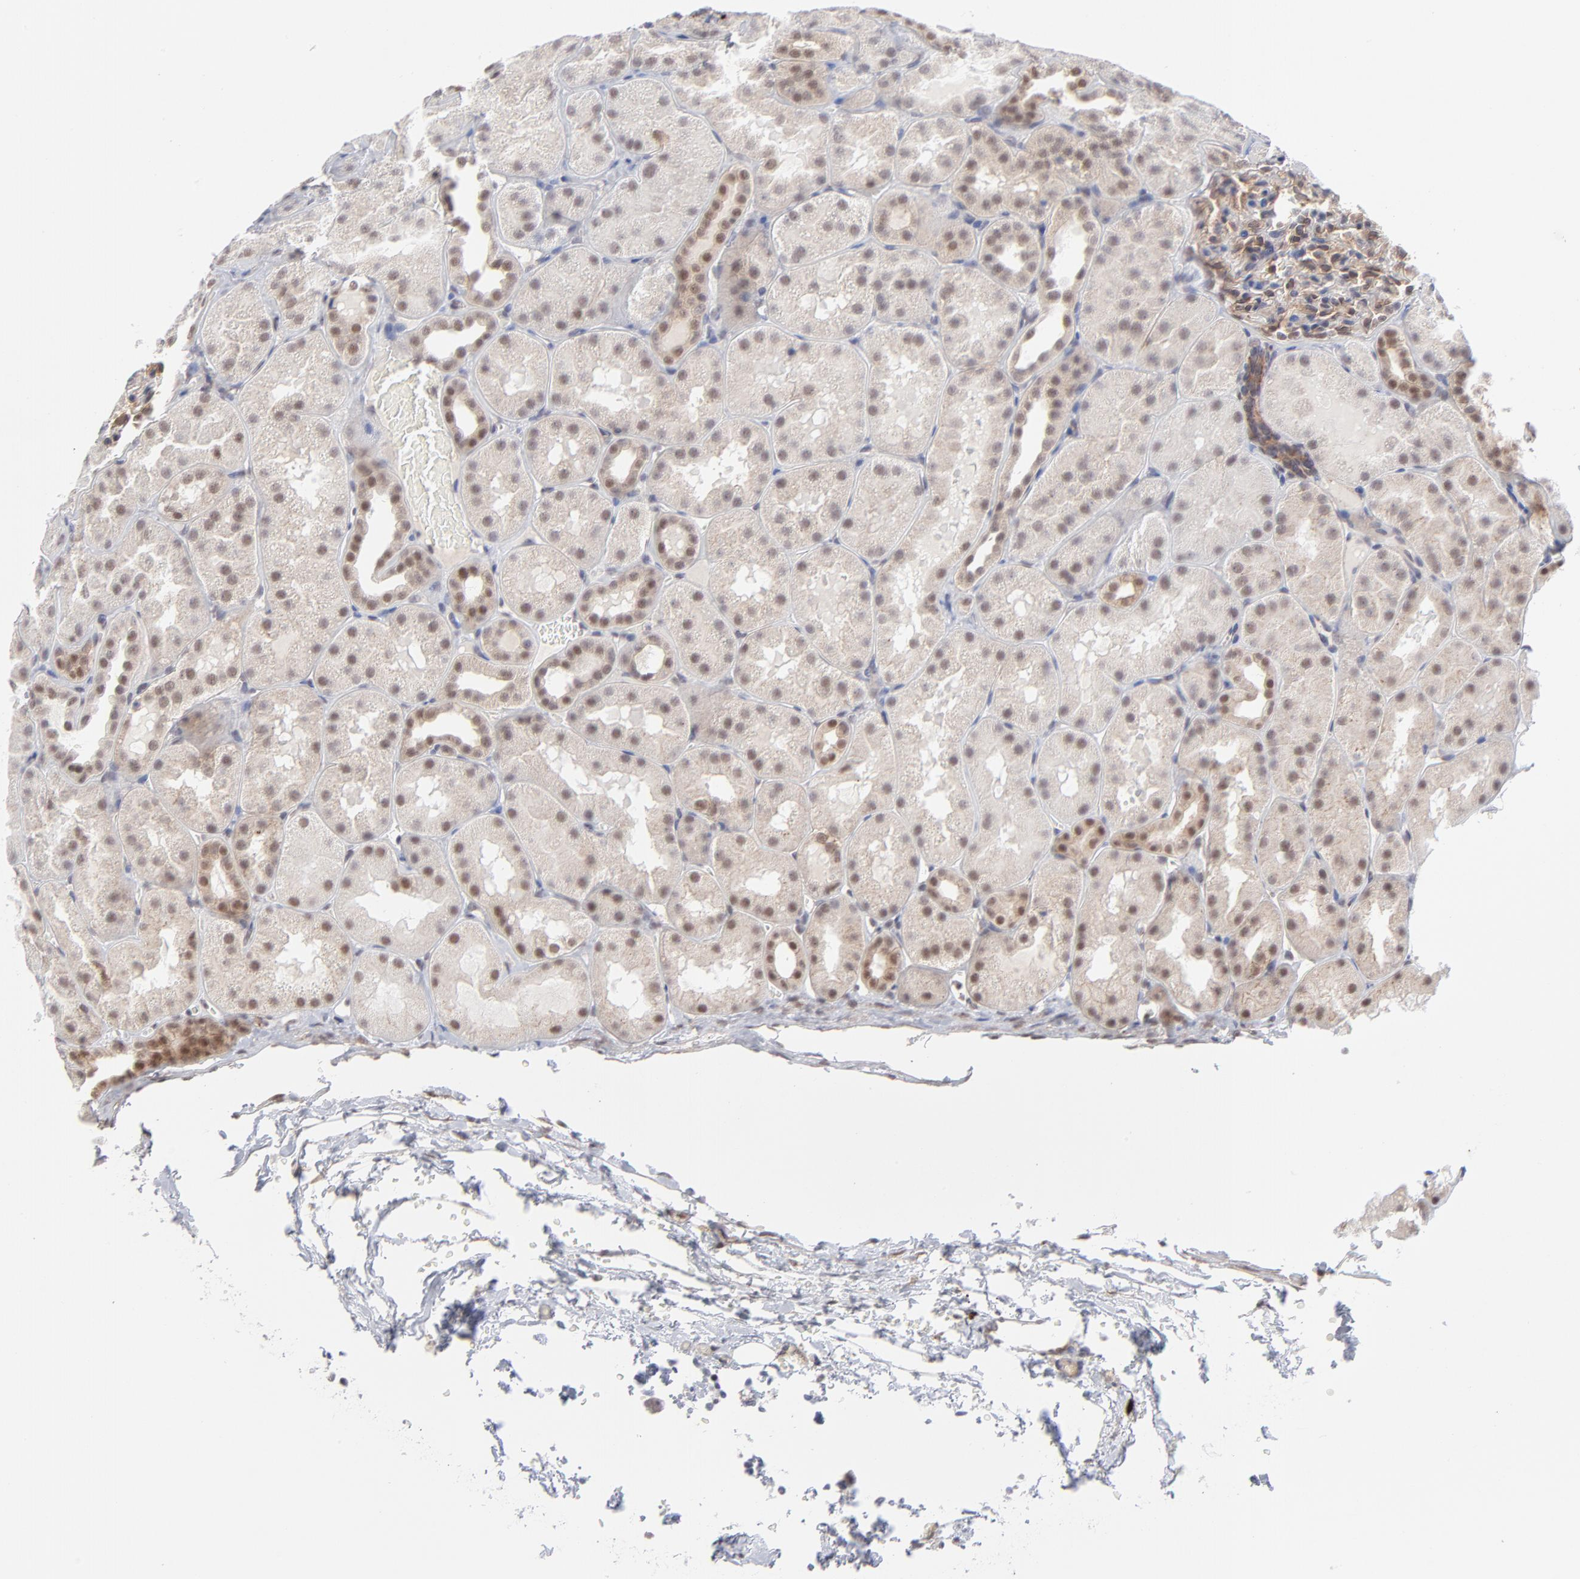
{"staining": {"intensity": "weak", "quantity": "<25%", "location": "nuclear"}, "tissue": "kidney", "cell_type": "Cells in glomeruli", "image_type": "normal", "snomed": [{"axis": "morphology", "description": "Normal tissue, NOS"}, {"axis": "topography", "description": "Kidney"}], "caption": "DAB immunohistochemical staining of benign kidney reveals no significant positivity in cells in glomeruli. (Stains: DAB (3,3'-diaminobenzidine) IHC with hematoxylin counter stain, Microscopy: brightfield microscopy at high magnification).", "gene": "NBN", "patient": {"sex": "male", "age": 28}}